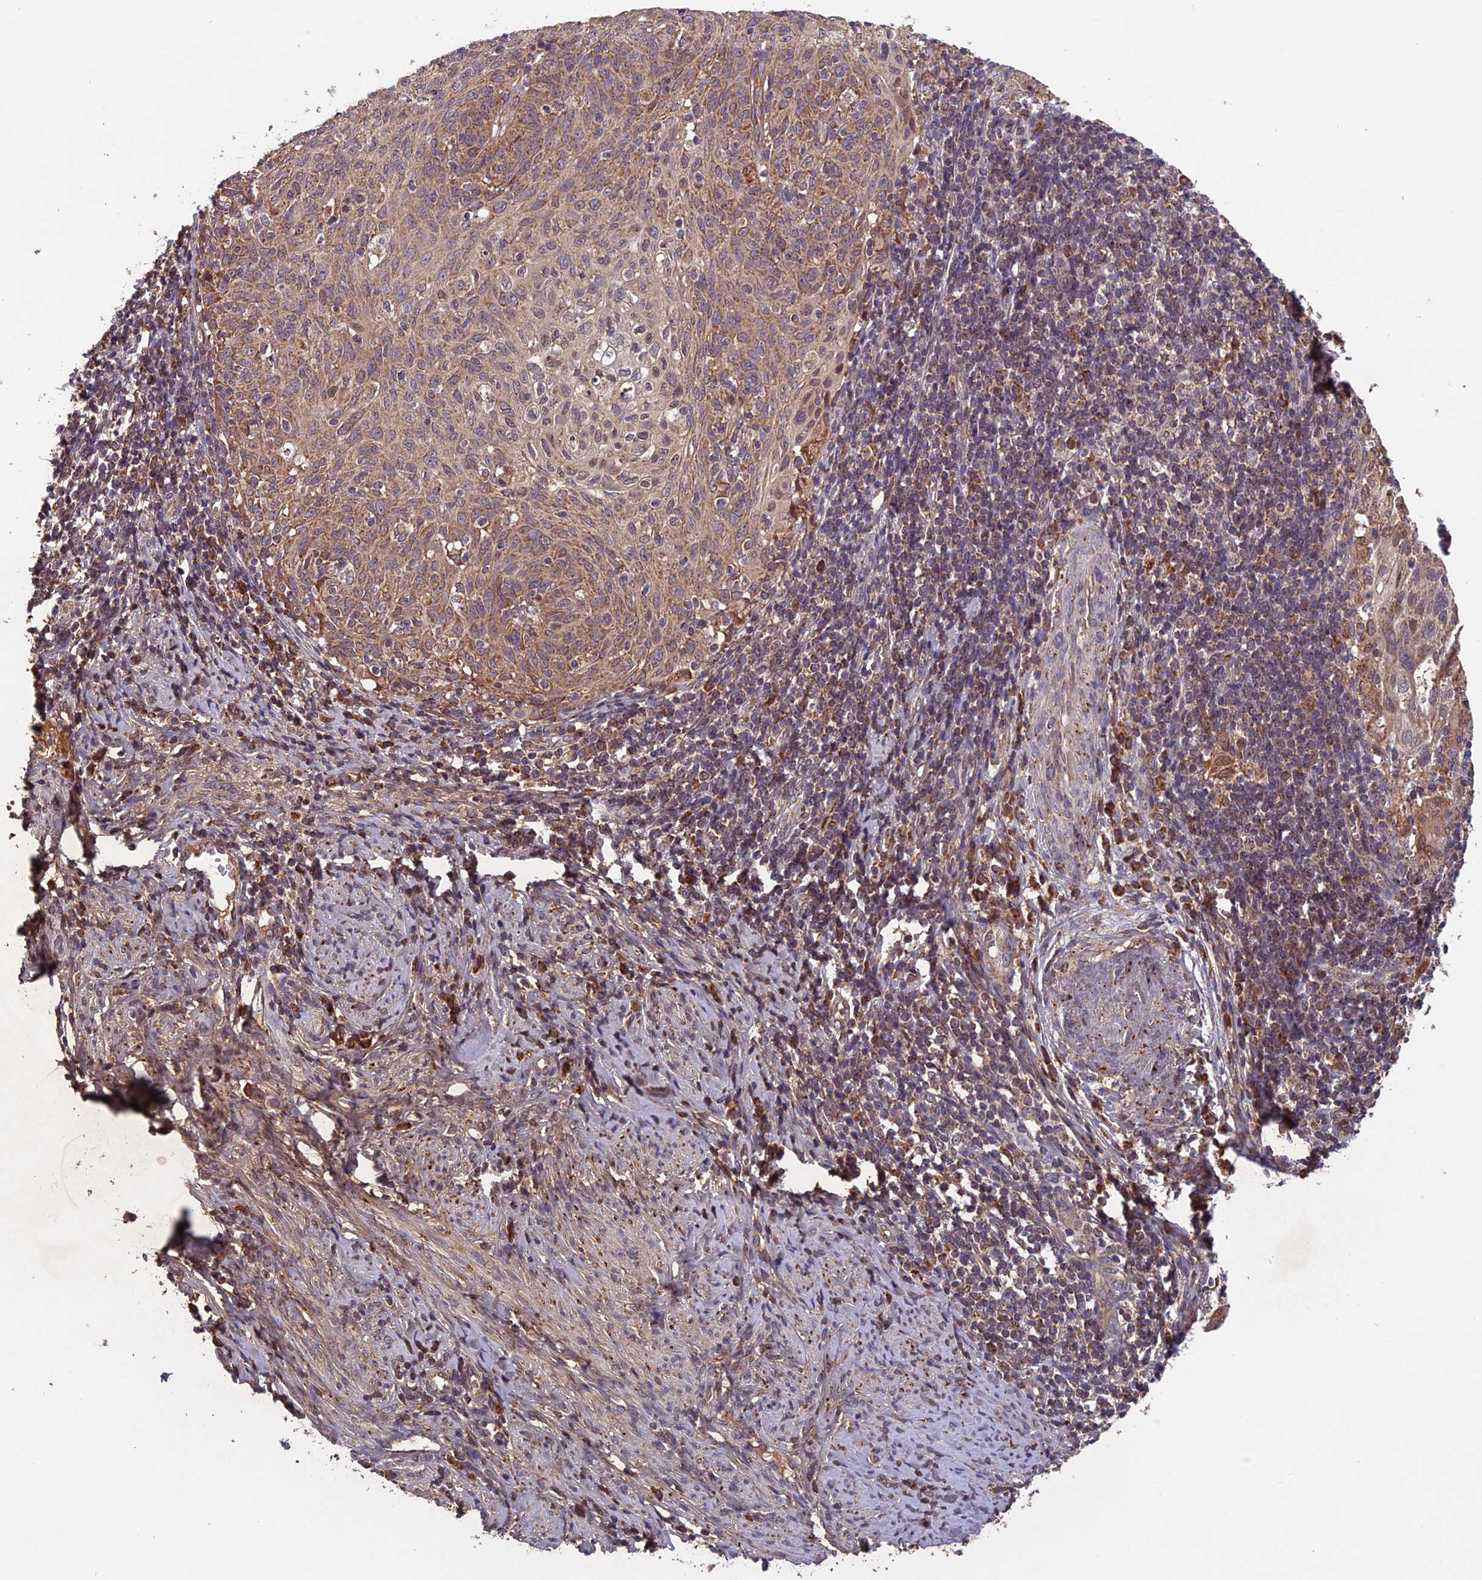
{"staining": {"intensity": "weak", "quantity": "25%-75%", "location": "cytoplasmic/membranous"}, "tissue": "cervical cancer", "cell_type": "Tumor cells", "image_type": "cancer", "snomed": [{"axis": "morphology", "description": "Squamous cell carcinoma, NOS"}, {"axis": "topography", "description": "Cervix"}], "caption": "Immunohistochemical staining of squamous cell carcinoma (cervical) exhibits low levels of weak cytoplasmic/membranous protein expression in approximately 25%-75% of tumor cells.", "gene": "CCDC15", "patient": {"sex": "female", "age": 70}}